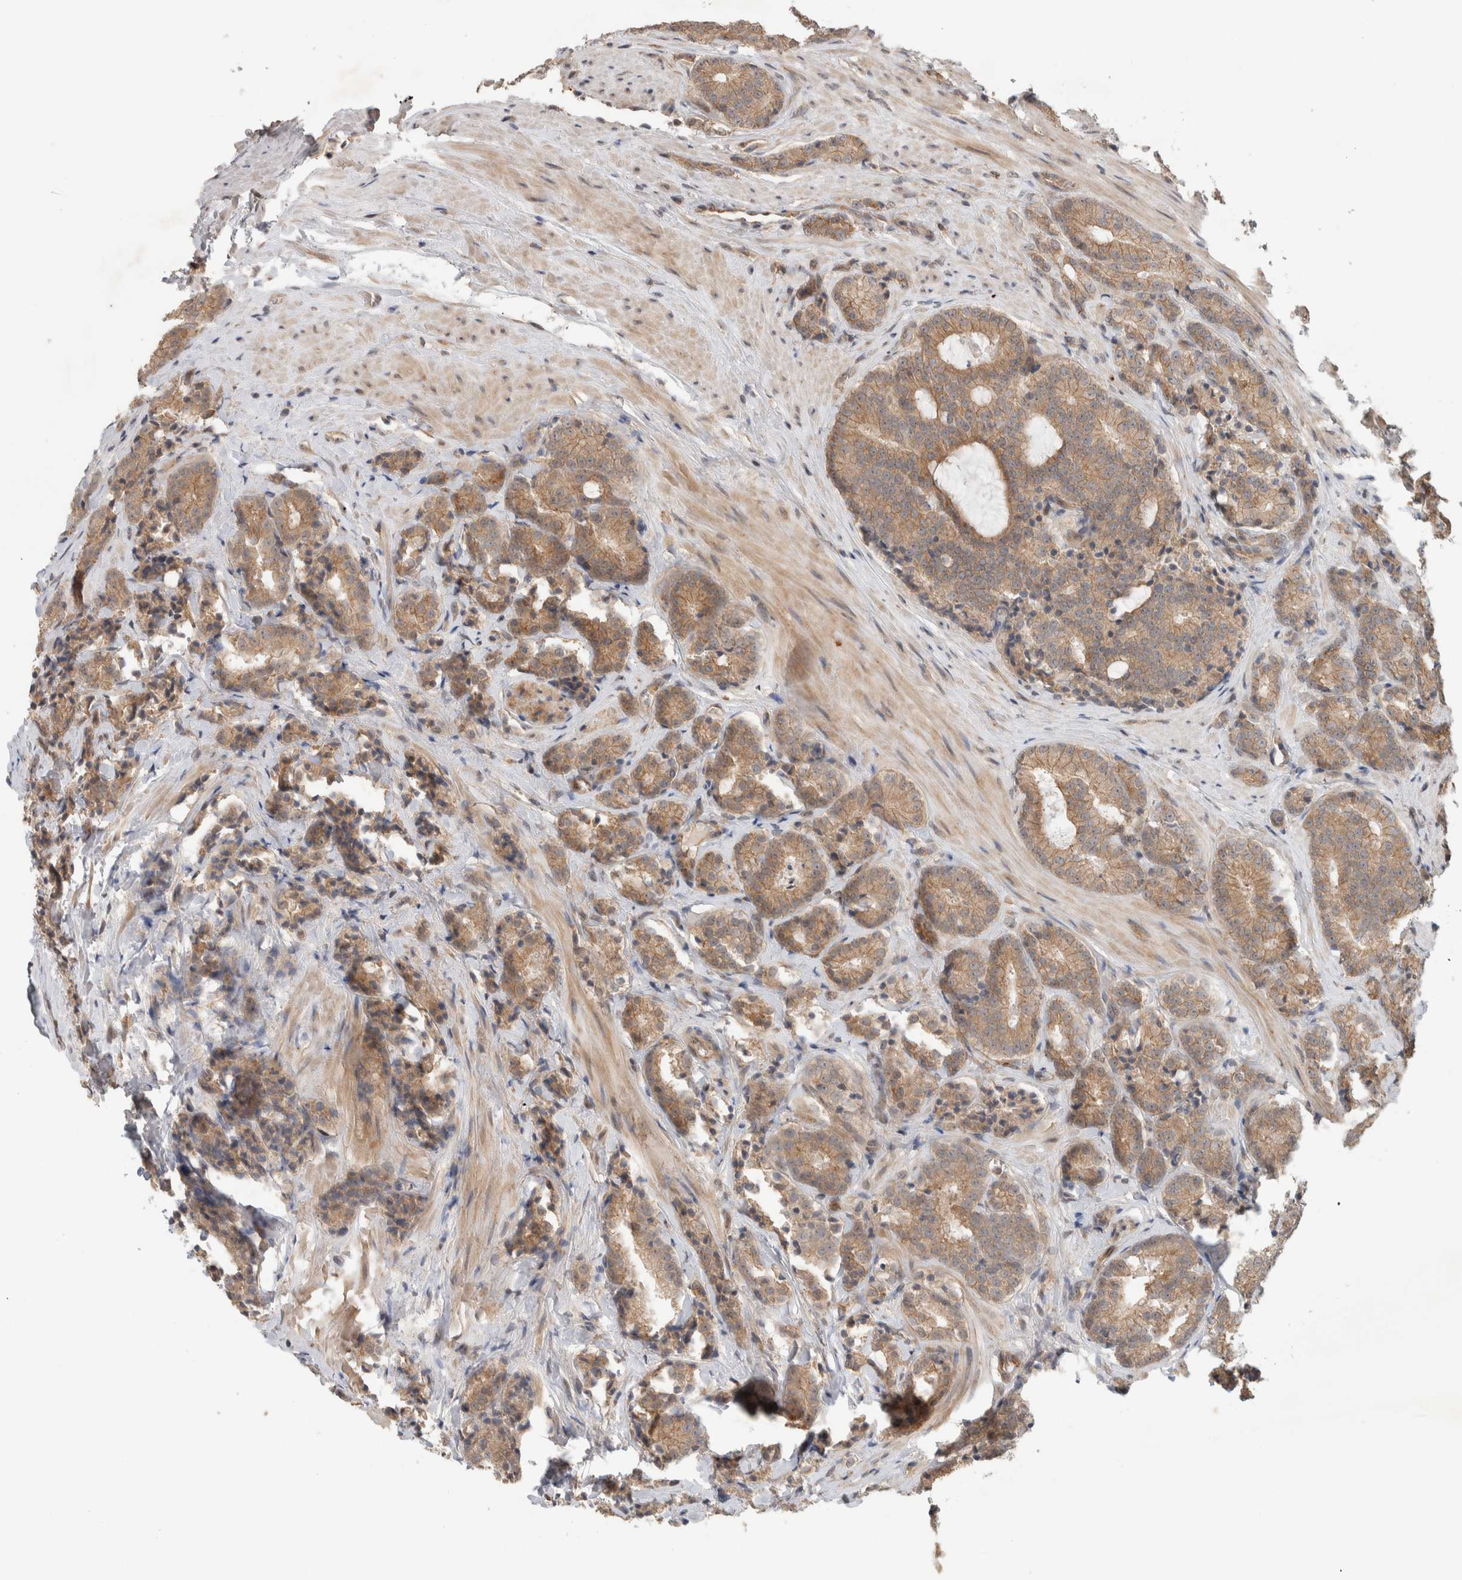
{"staining": {"intensity": "moderate", "quantity": ">75%", "location": "cytoplasmic/membranous"}, "tissue": "prostate cancer", "cell_type": "Tumor cells", "image_type": "cancer", "snomed": [{"axis": "morphology", "description": "Adenocarcinoma, High grade"}, {"axis": "topography", "description": "Prostate"}], "caption": "Brown immunohistochemical staining in prostate adenocarcinoma (high-grade) exhibits moderate cytoplasmic/membranous staining in approximately >75% of tumor cells.", "gene": "DEPTOR", "patient": {"sex": "male", "age": 61}}